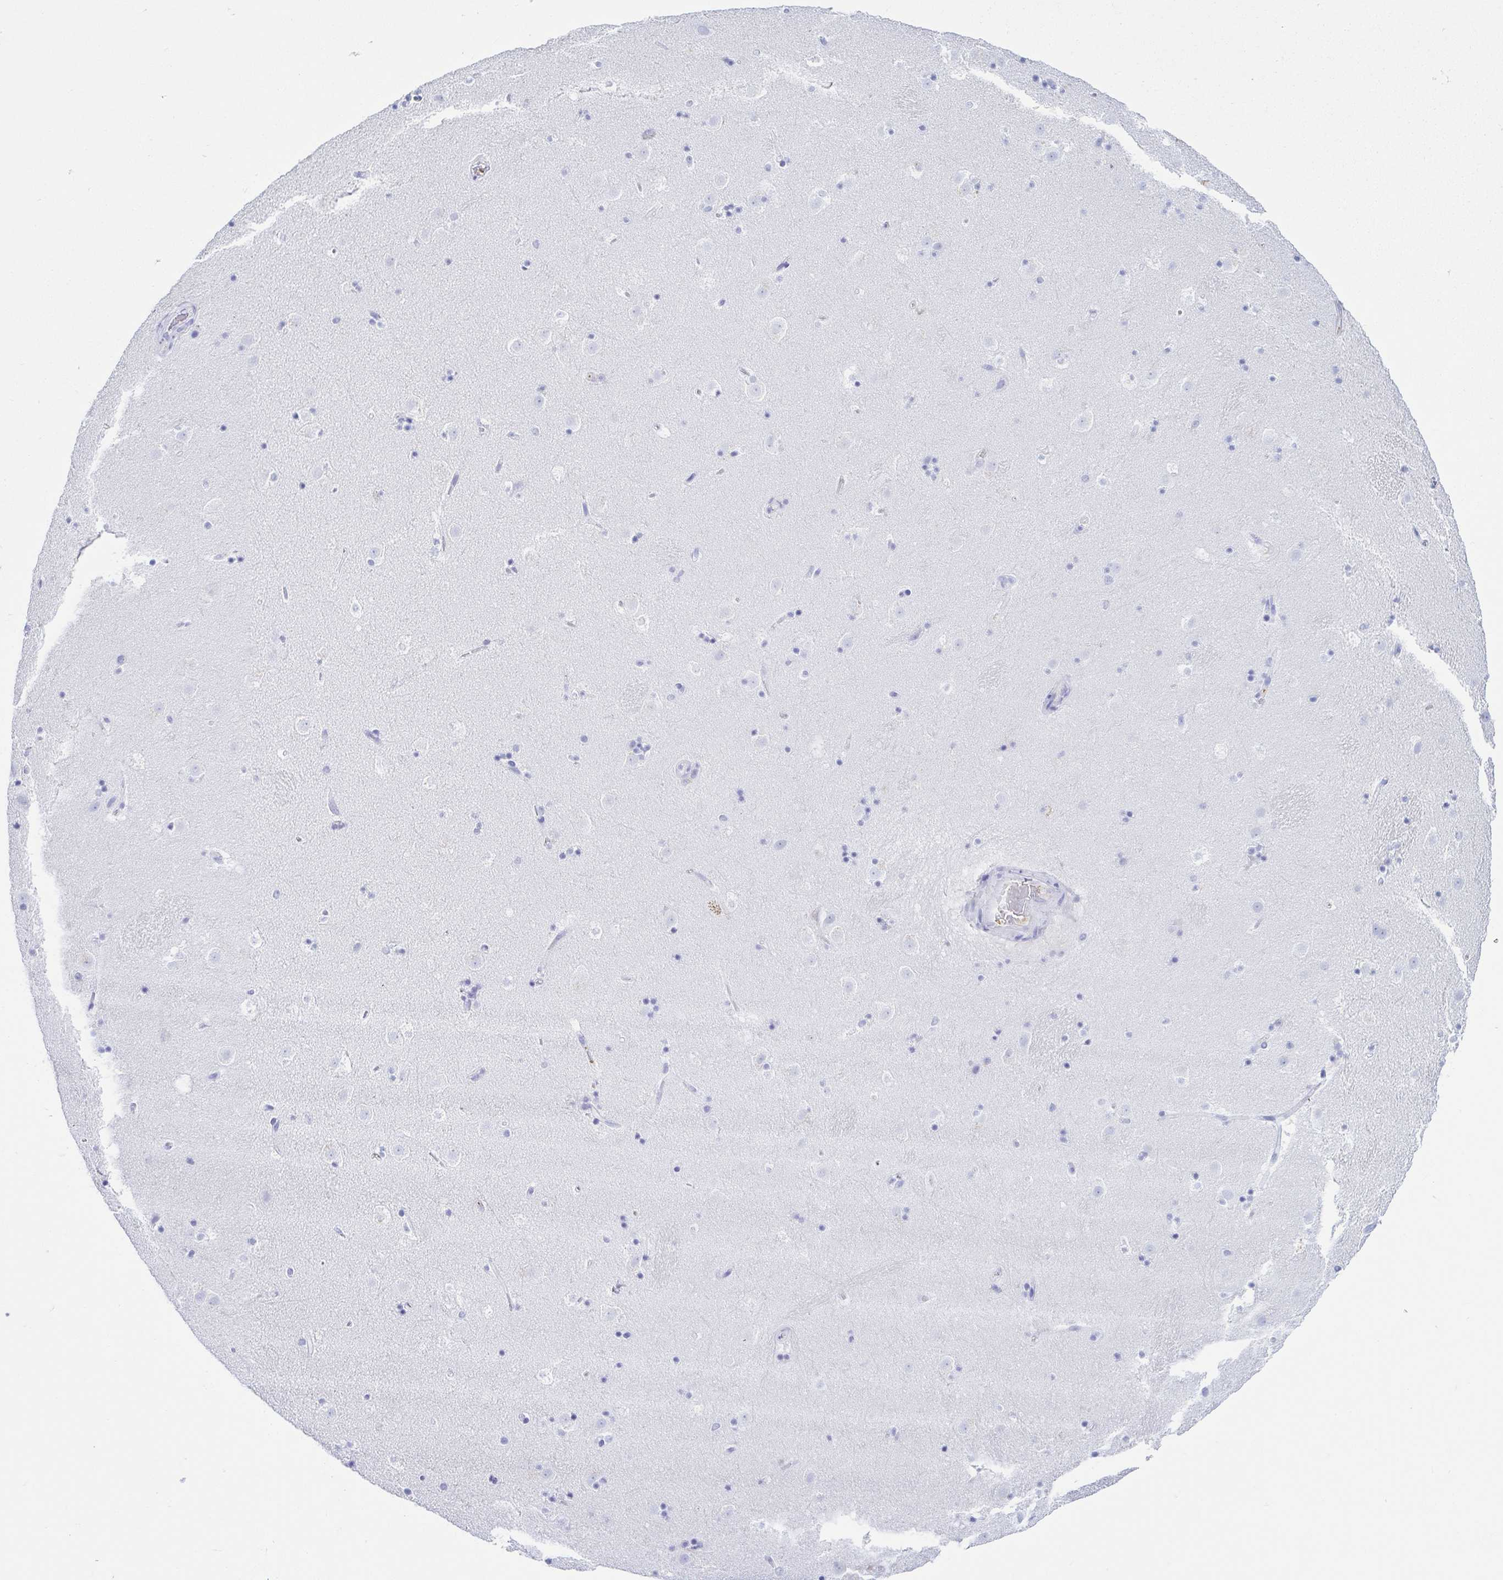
{"staining": {"intensity": "negative", "quantity": "none", "location": "none"}, "tissue": "caudate", "cell_type": "Glial cells", "image_type": "normal", "snomed": [{"axis": "morphology", "description": "Normal tissue, NOS"}, {"axis": "topography", "description": "Lateral ventricle wall"}], "caption": "Immunohistochemistry (IHC) histopathology image of unremarkable human caudate stained for a protein (brown), which displays no expression in glial cells. (Stains: DAB immunohistochemistry with hematoxylin counter stain, Microscopy: brightfield microscopy at high magnification).", "gene": "GKN1", "patient": {"sex": "male", "age": 37}}